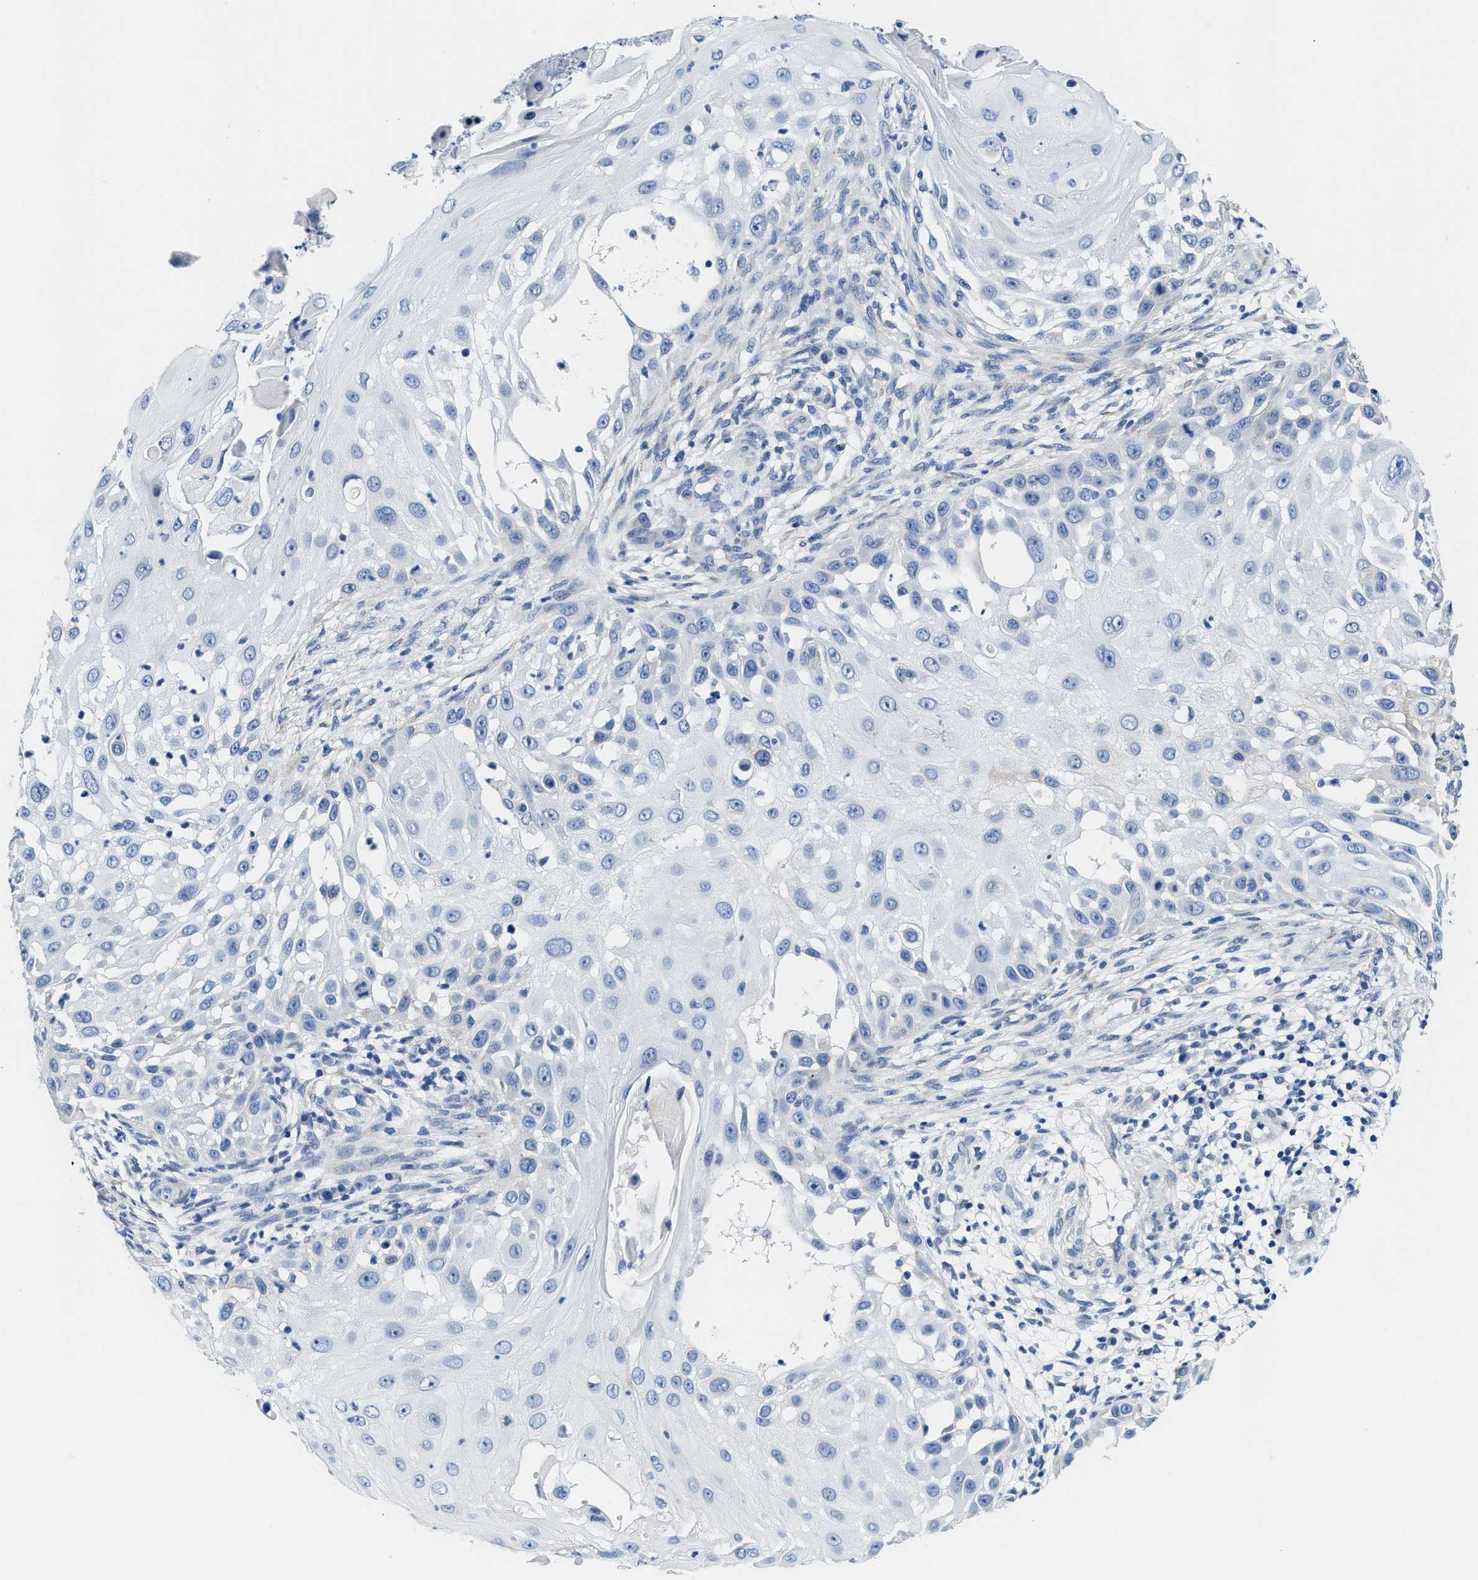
{"staining": {"intensity": "negative", "quantity": "none", "location": "none"}, "tissue": "skin cancer", "cell_type": "Tumor cells", "image_type": "cancer", "snomed": [{"axis": "morphology", "description": "Squamous cell carcinoma, NOS"}, {"axis": "topography", "description": "Skin"}], "caption": "Micrograph shows no protein expression in tumor cells of skin cancer (squamous cell carcinoma) tissue.", "gene": "DSCAM", "patient": {"sex": "female", "age": 44}}